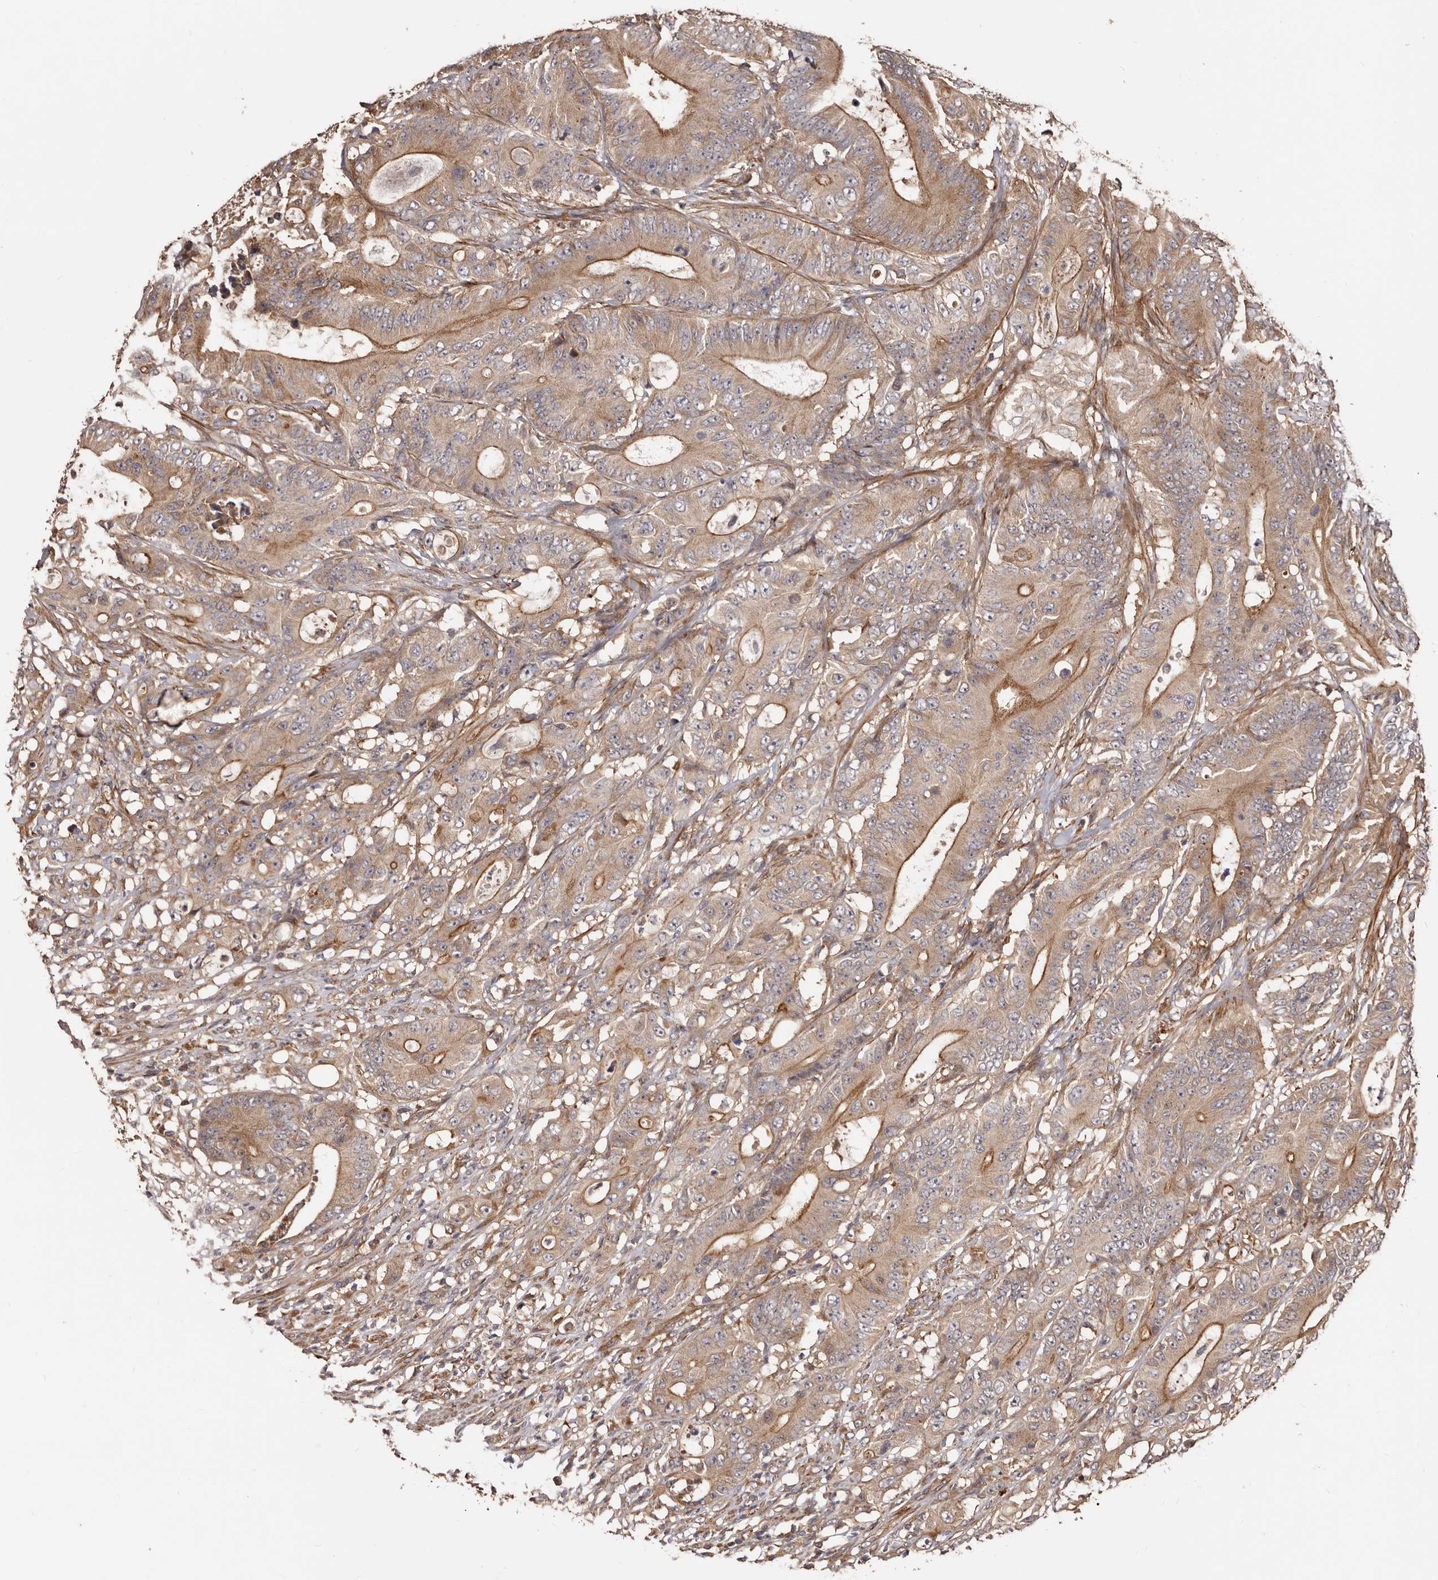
{"staining": {"intensity": "moderate", "quantity": ">75%", "location": "cytoplasmic/membranous"}, "tissue": "colorectal cancer", "cell_type": "Tumor cells", "image_type": "cancer", "snomed": [{"axis": "morphology", "description": "Adenocarcinoma, NOS"}, {"axis": "topography", "description": "Colon"}], "caption": "Protein expression analysis of colorectal adenocarcinoma exhibits moderate cytoplasmic/membranous staining in approximately >75% of tumor cells.", "gene": "GTPBP1", "patient": {"sex": "male", "age": 83}}